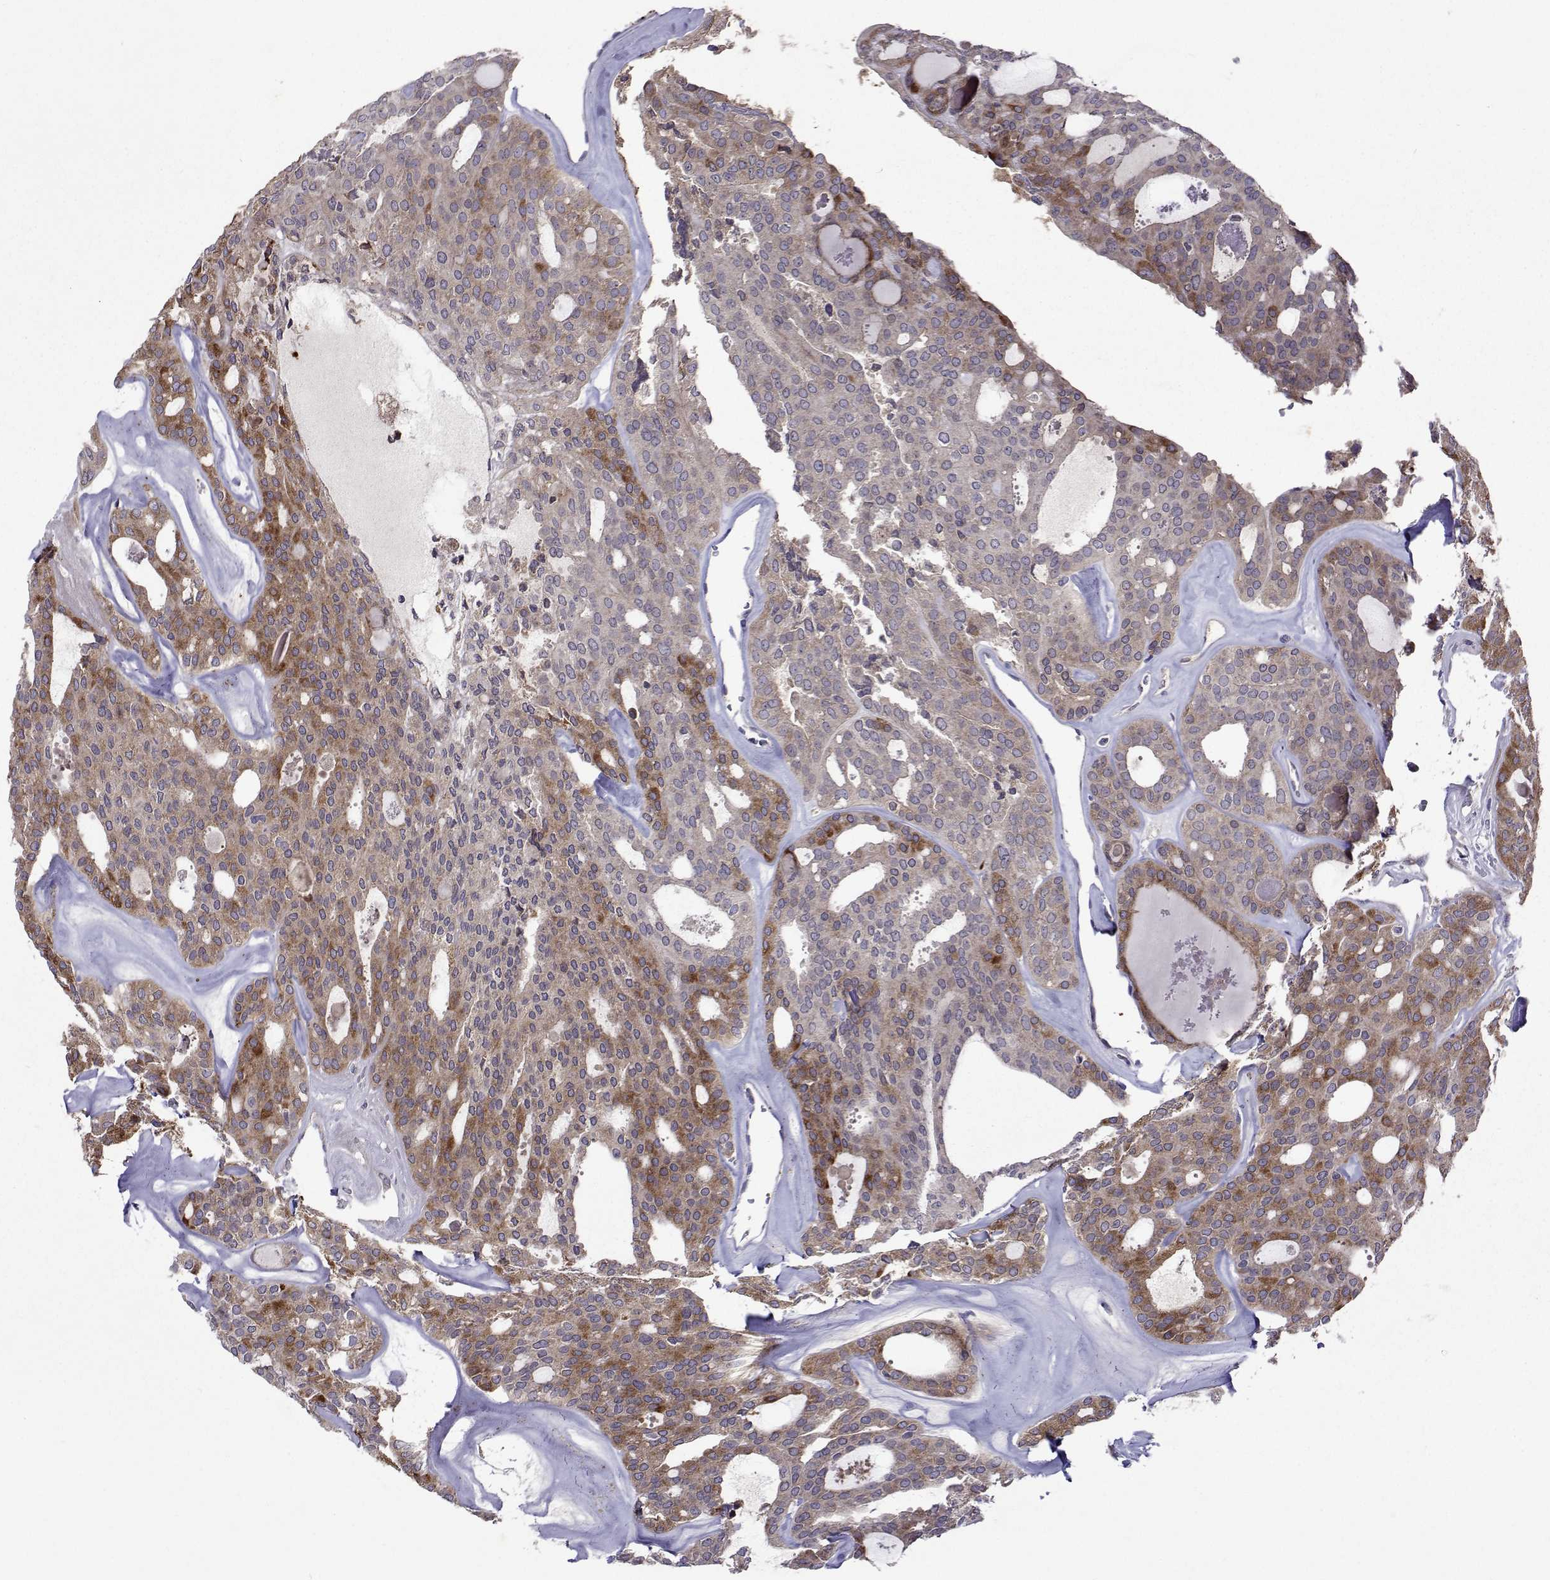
{"staining": {"intensity": "moderate", "quantity": "<25%", "location": "cytoplasmic/membranous"}, "tissue": "thyroid cancer", "cell_type": "Tumor cells", "image_type": "cancer", "snomed": [{"axis": "morphology", "description": "Follicular adenoma carcinoma, NOS"}, {"axis": "topography", "description": "Thyroid gland"}], "caption": "Thyroid follicular adenoma carcinoma stained with a protein marker shows moderate staining in tumor cells.", "gene": "TARBP2", "patient": {"sex": "male", "age": 75}}